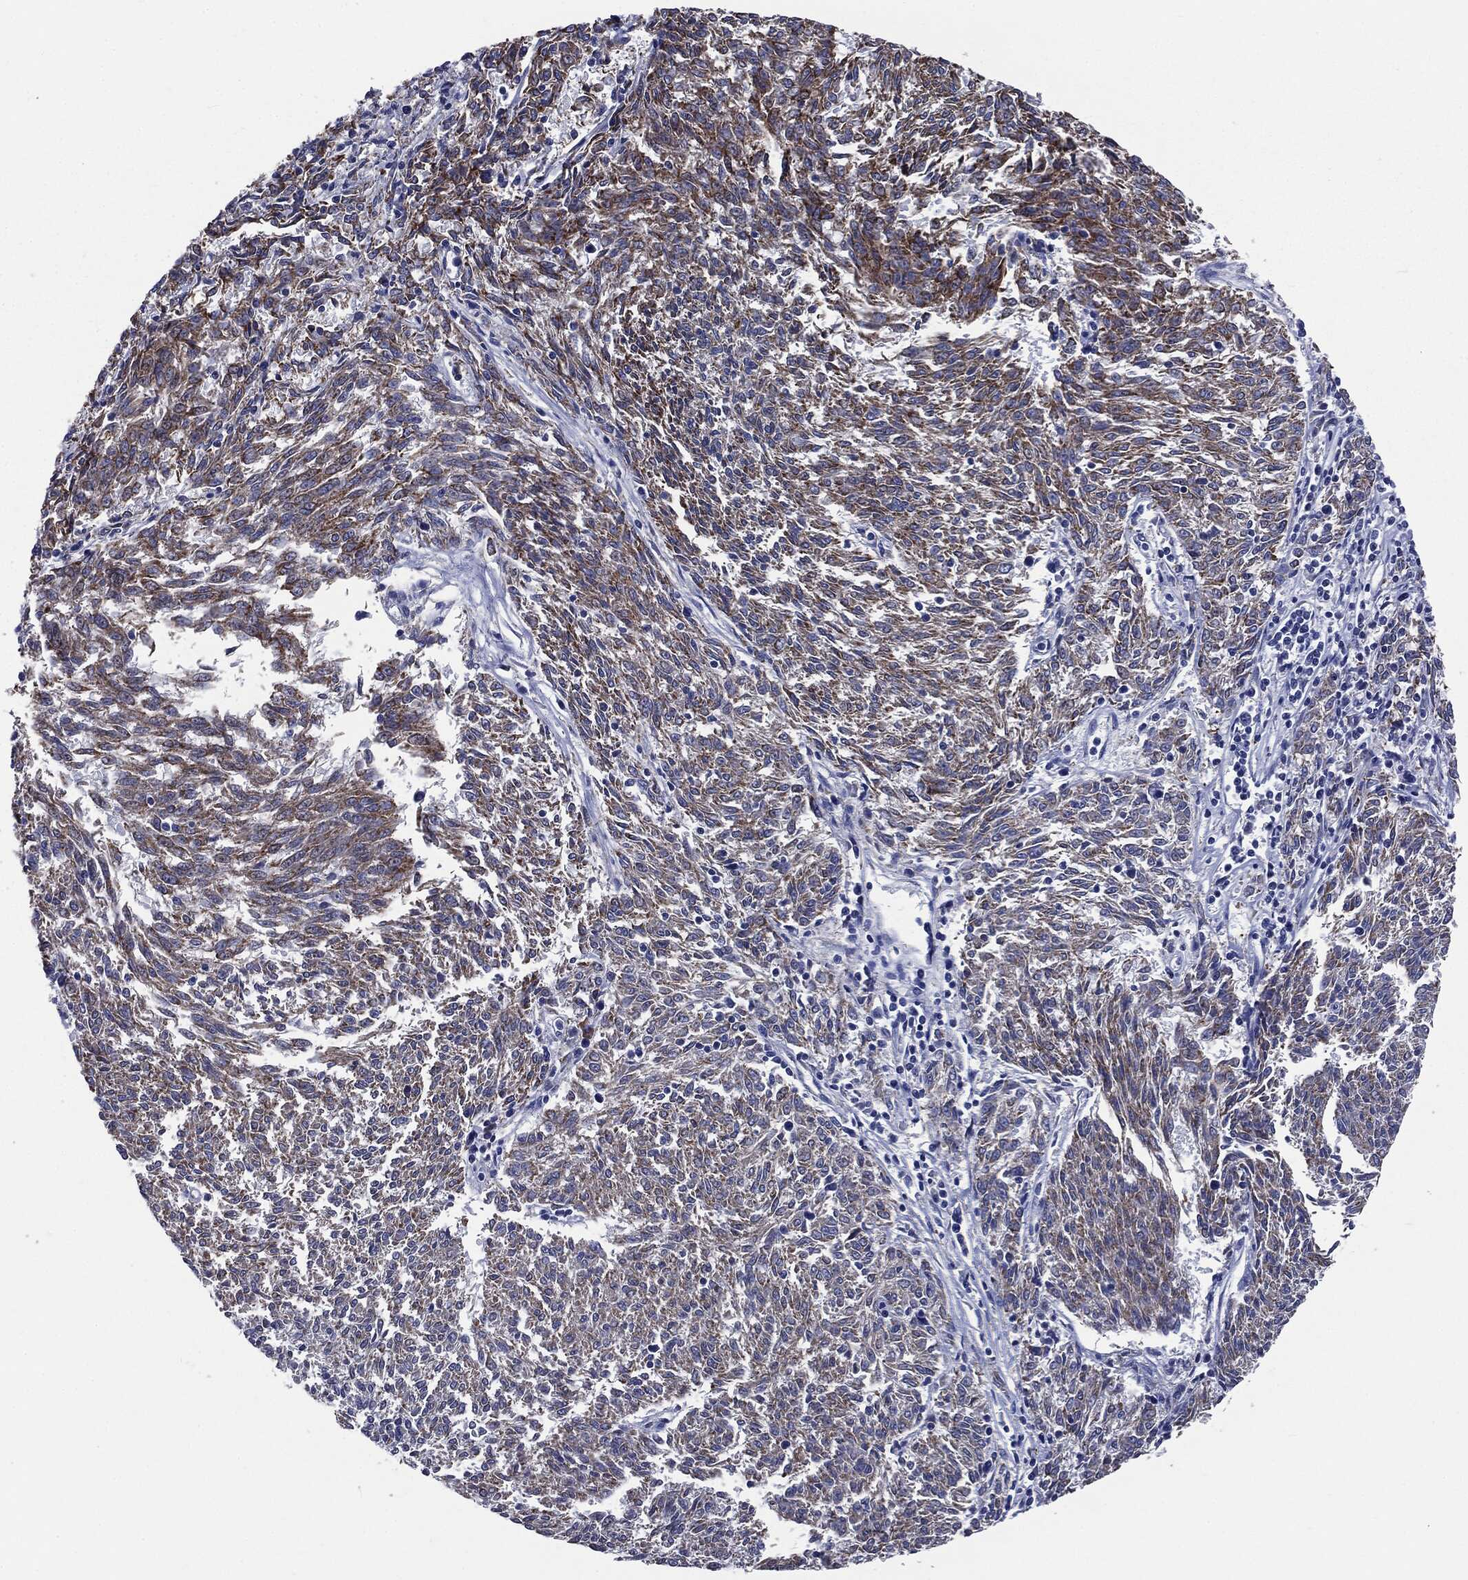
{"staining": {"intensity": "moderate", "quantity": "25%-75%", "location": "cytoplasmic/membranous"}, "tissue": "melanoma", "cell_type": "Tumor cells", "image_type": "cancer", "snomed": [{"axis": "morphology", "description": "Malignant melanoma, NOS"}, {"axis": "topography", "description": "Skin"}], "caption": "IHC (DAB (3,3'-diaminobenzidine)) staining of human malignant melanoma displays moderate cytoplasmic/membranous protein positivity in approximately 25%-75% of tumor cells. Using DAB (brown) and hematoxylin (blue) stains, captured at high magnification using brightfield microscopy.", "gene": "PTGS2", "patient": {"sex": "female", "age": 72}}